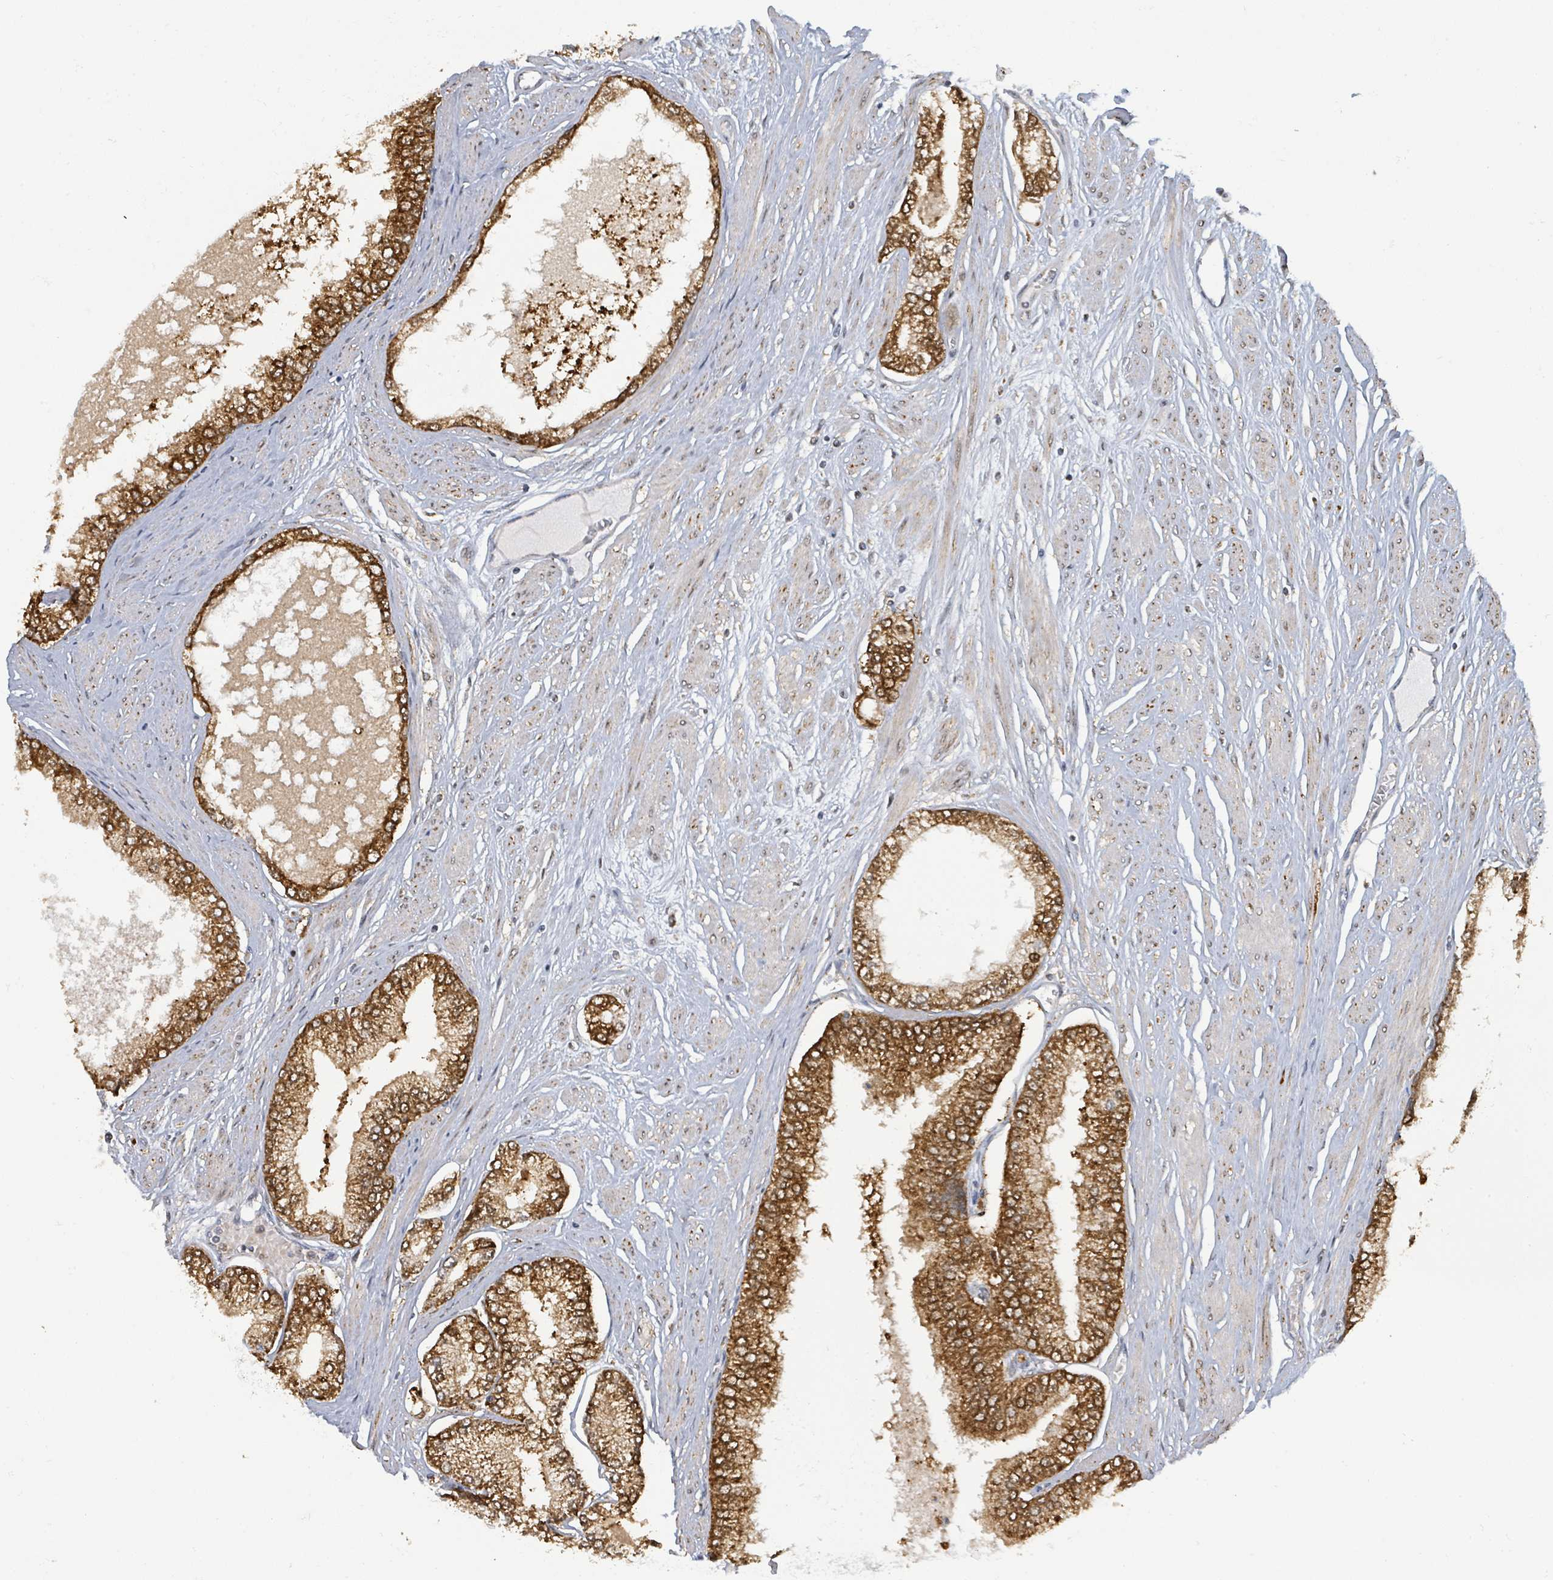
{"staining": {"intensity": "strong", "quantity": ">75%", "location": "cytoplasmic/membranous"}, "tissue": "prostate cancer", "cell_type": "Tumor cells", "image_type": "cancer", "snomed": [{"axis": "morphology", "description": "Adenocarcinoma, Low grade"}, {"axis": "topography", "description": "Prostate"}], "caption": "Protein staining shows strong cytoplasmic/membranous expression in about >75% of tumor cells in prostate cancer. (brown staining indicates protein expression, while blue staining denotes nuclei).", "gene": "PSMB7", "patient": {"sex": "male", "age": 55}}